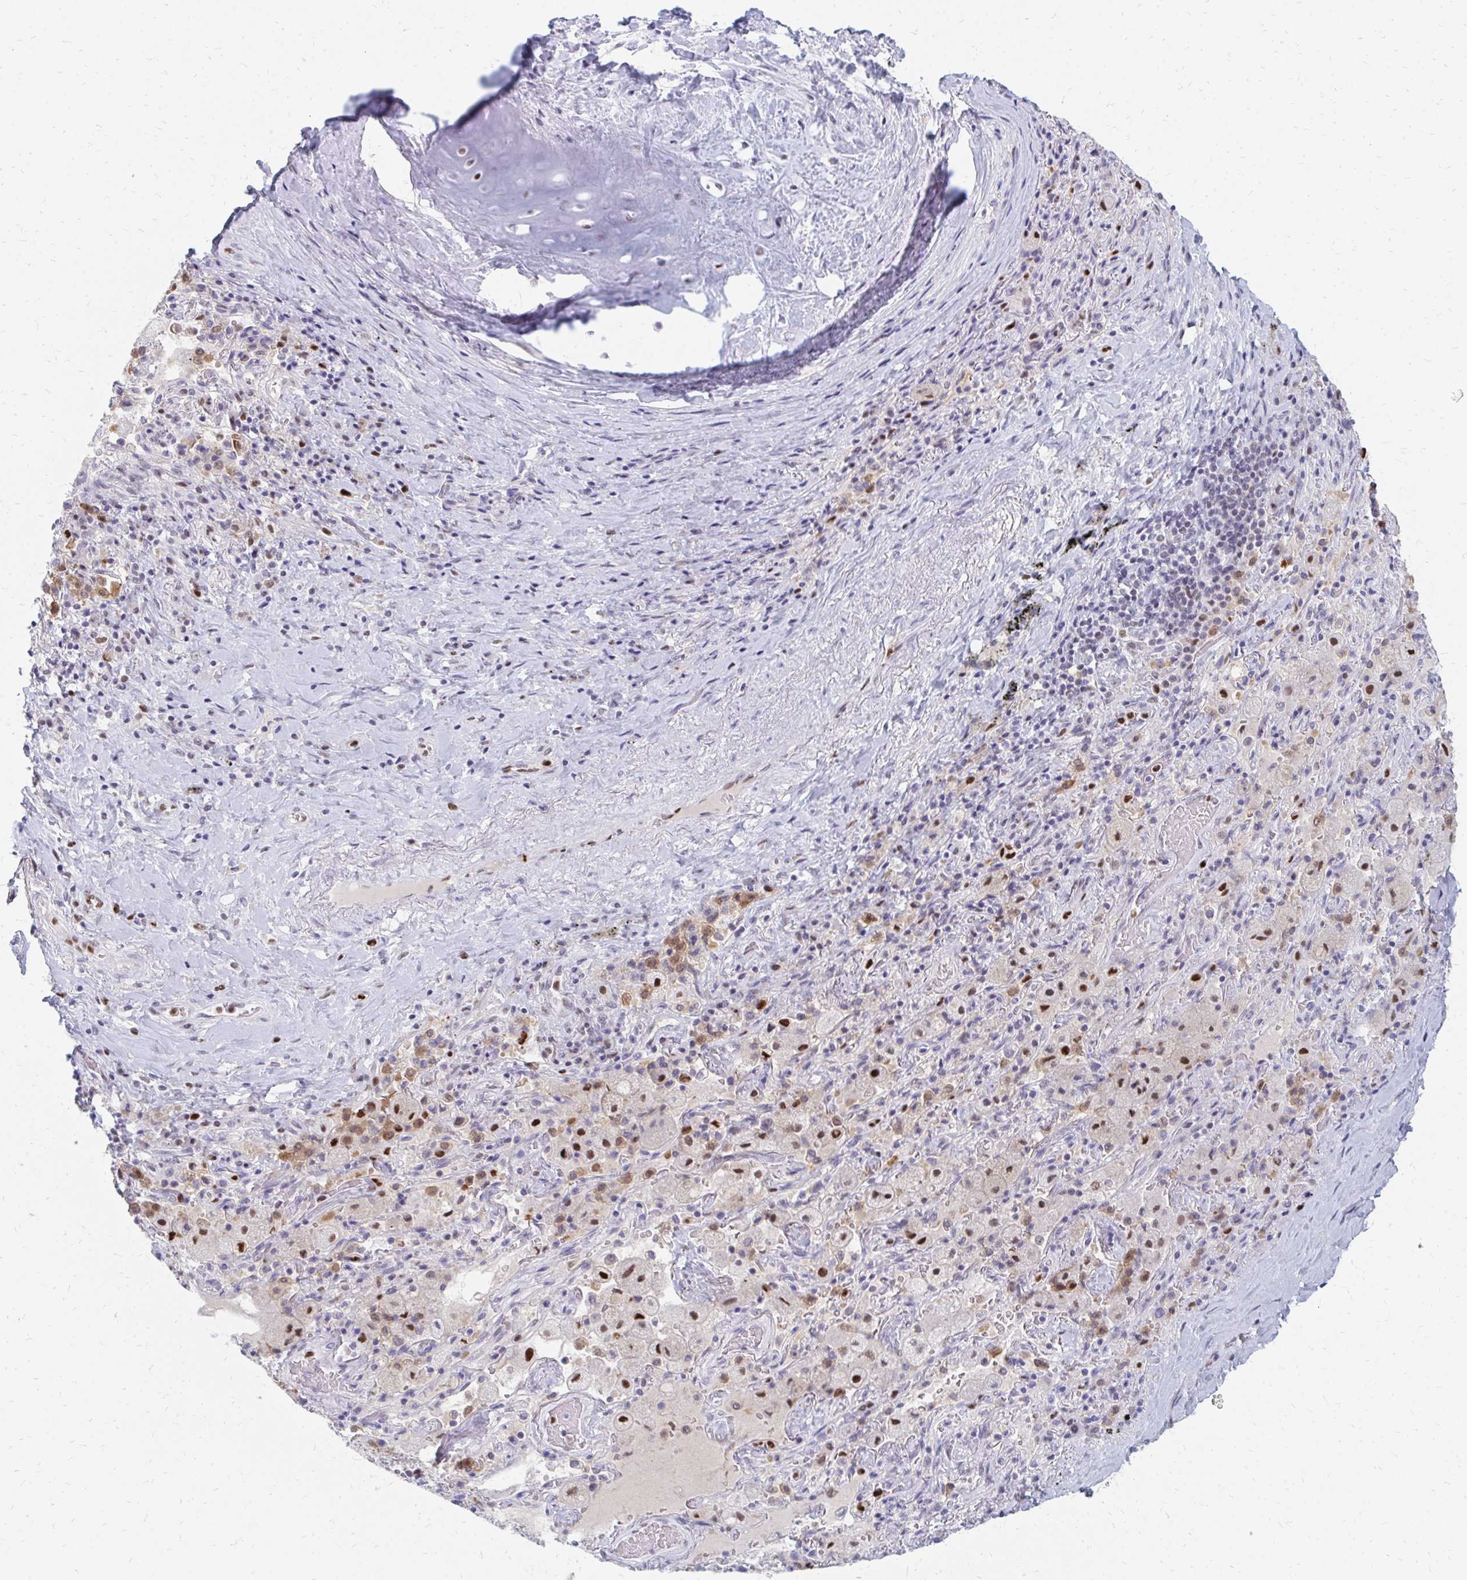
{"staining": {"intensity": "negative", "quantity": "none", "location": "none"}, "tissue": "soft tissue", "cell_type": "Chondrocytes", "image_type": "normal", "snomed": [{"axis": "morphology", "description": "Normal tissue, NOS"}, {"axis": "topography", "description": "Cartilage tissue"}, {"axis": "topography", "description": "Bronchus"}], "caption": "Chondrocytes are negative for protein expression in unremarkable human soft tissue. (DAB immunohistochemistry with hematoxylin counter stain).", "gene": "PLK3", "patient": {"sex": "male", "age": 64}}